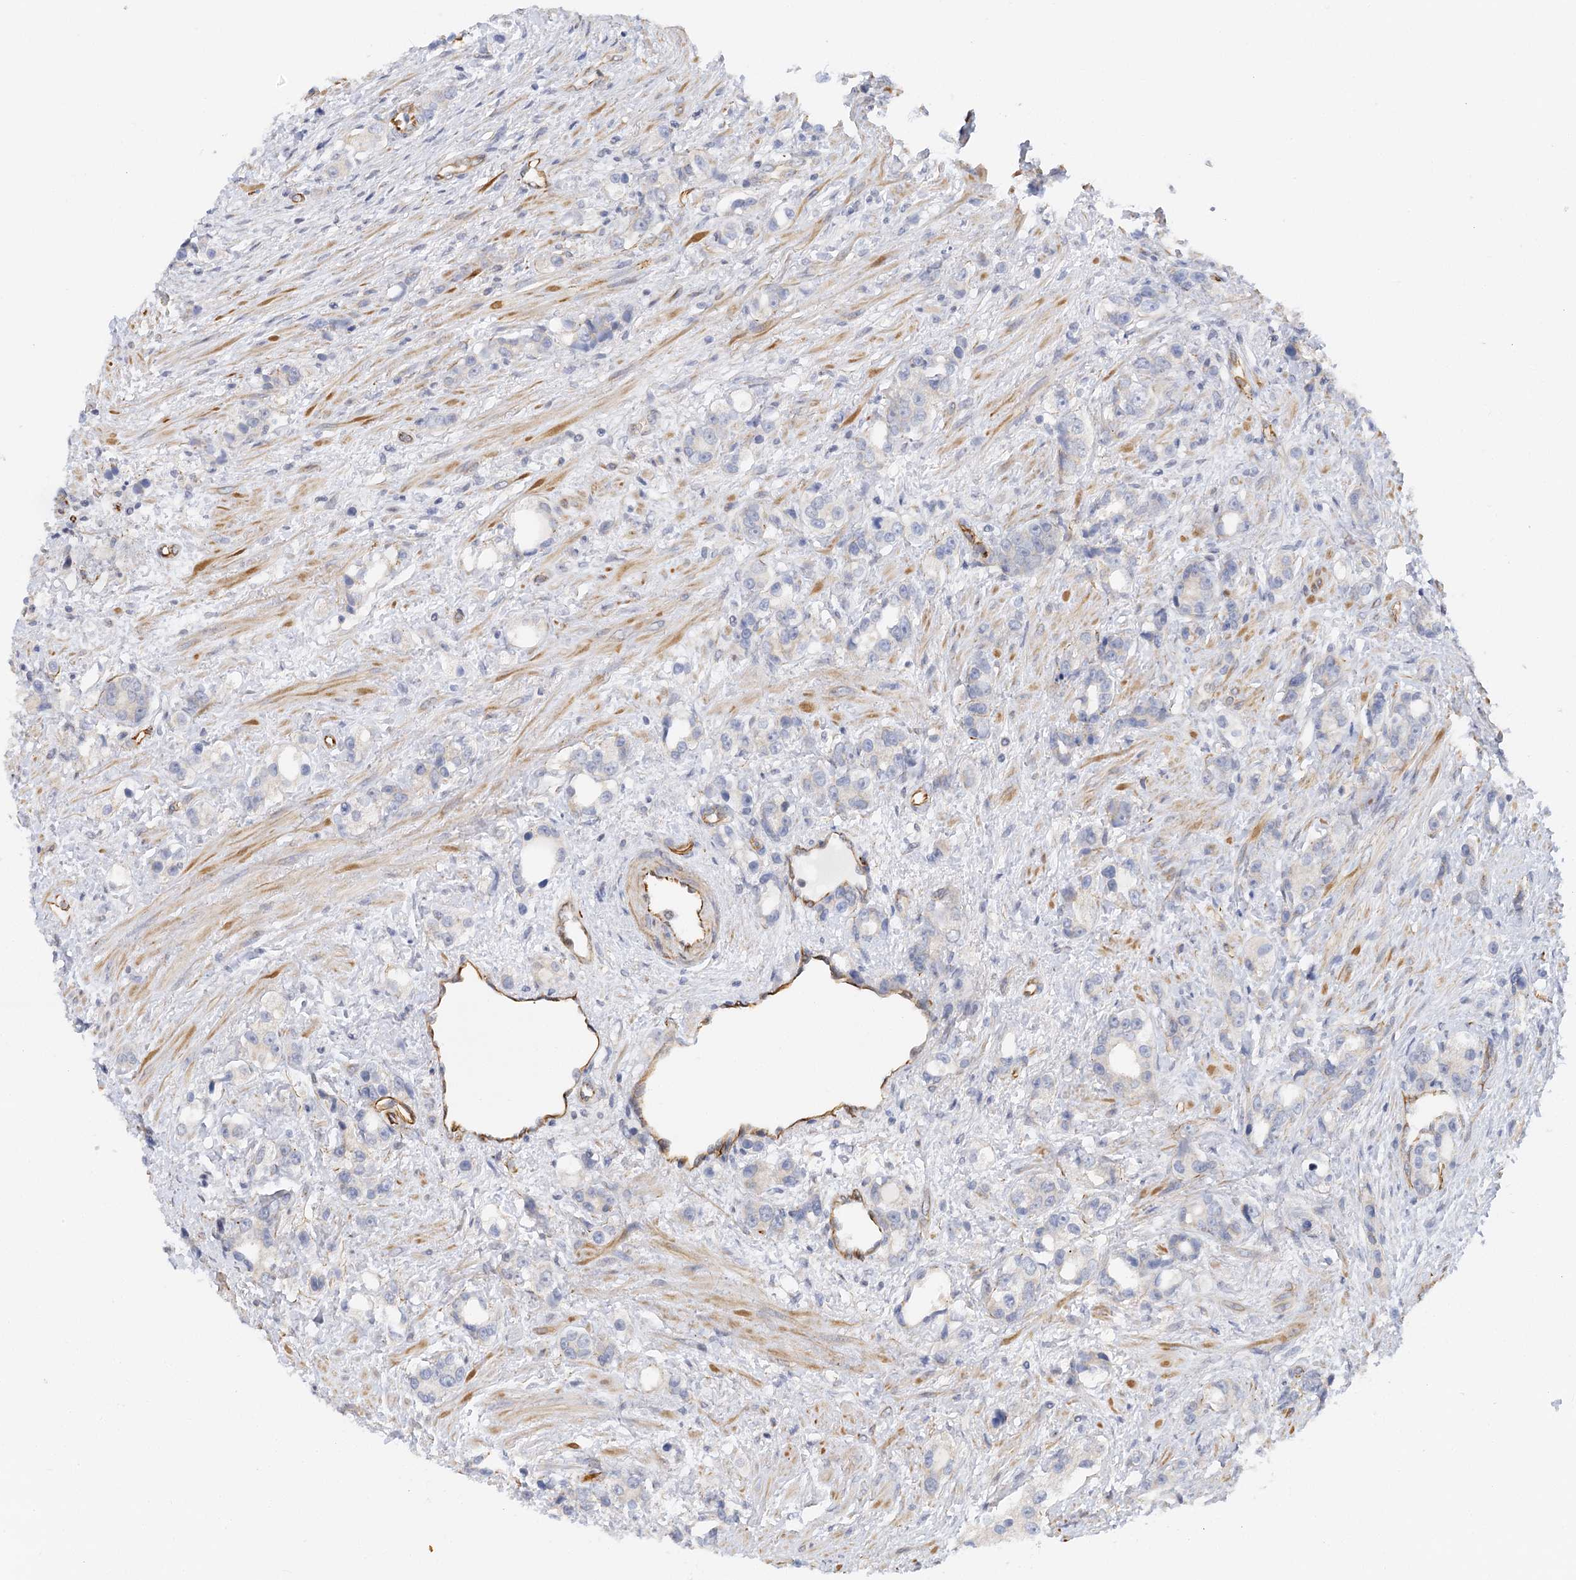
{"staining": {"intensity": "negative", "quantity": "none", "location": "none"}, "tissue": "prostate cancer", "cell_type": "Tumor cells", "image_type": "cancer", "snomed": [{"axis": "morphology", "description": "Adenocarcinoma, High grade"}, {"axis": "topography", "description": "Prostate"}], "caption": "Immunohistochemistry (IHC) photomicrograph of prostate high-grade adenocarcinoma stained for a protein (brown), which reveals no positivity in tumor cells.", "gene": "NELL2", "patient": {"sex": "male", "age": 63}}